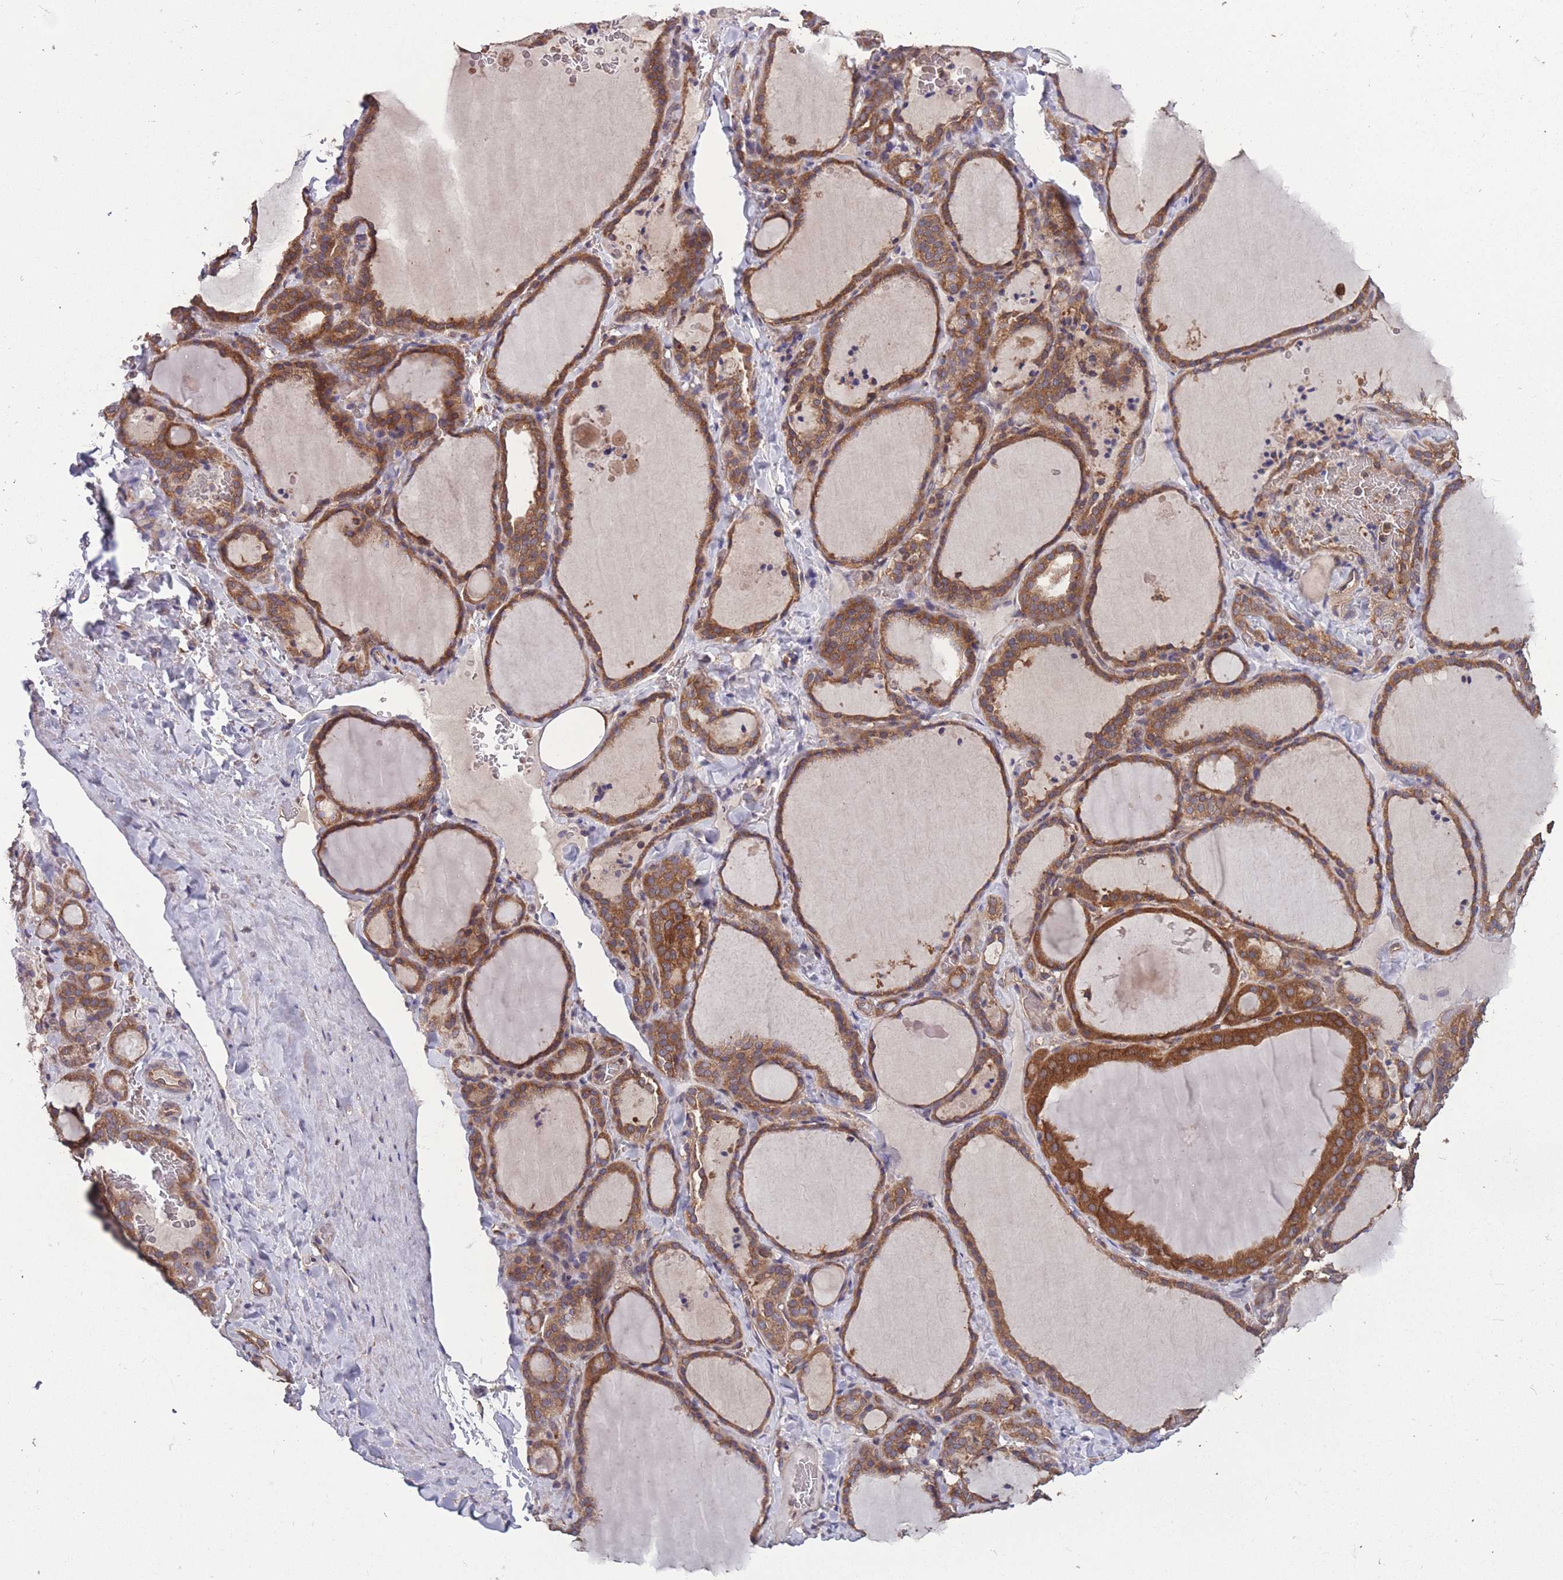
{"staining": {"intensity": "moderate", "quantity": ">75%", "location": "cytoplasmic/membranous"}, "tissue": "thyroid gland", "cell_type": "Glandular cells", "image_type": "normal", "snomed": [{"axis": "morphology", "description": "Normal tissue, NOS"}, {"axis": "topography", "description": "Thyroid gland"}], "caption": "Immunohistochemistry (IHC) (DAB) staining of unremarkable human thyroid gland demonstrates moderate cytoplasmic/membranous protein expression in about >75% of glandular cells.", "gene": "ZPR1", "patient": {"sex": "female", "age": 22}}